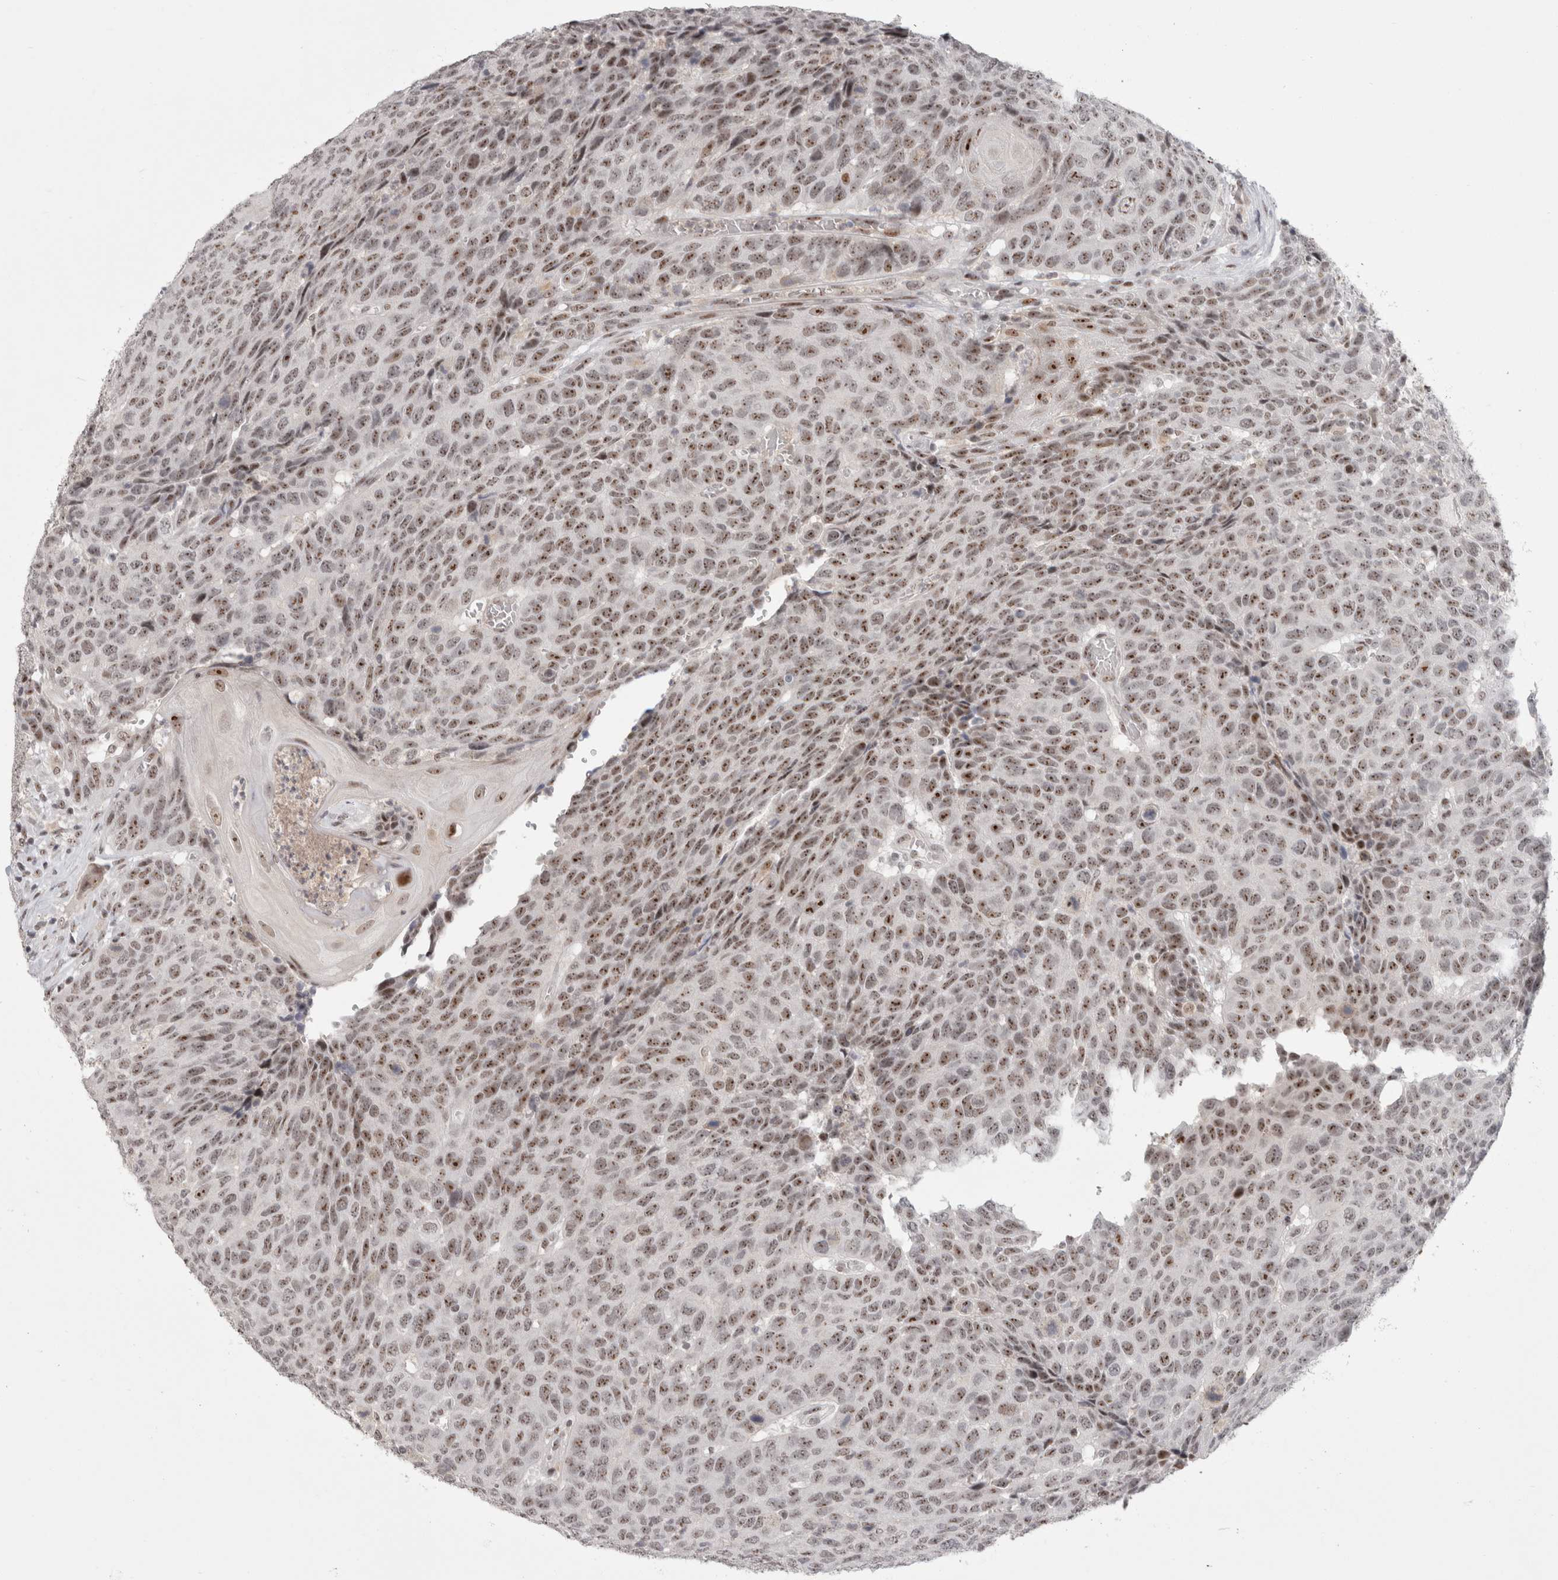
{"staining": {"intensity": "moderate", "quantity": ">75%", "location": "nuclear"}, "tissue": "head and neck cancer", "cell_type": "Tumor cells", "image_type": "cancer", "snomed": [{"axis": "morphology", "description": "Squamous cell carcinoma, NOS"}, {"axis": "topography", "description": "Head-Neck"}], "caption": "Squamous cell carcinoma (head and neck) stained with a brown dye exhibits moderate nuclear positive expression in approximately >75% of tumor cells.", "gene": "SENP6", "patient": {"sex": "male", "age": 66}}